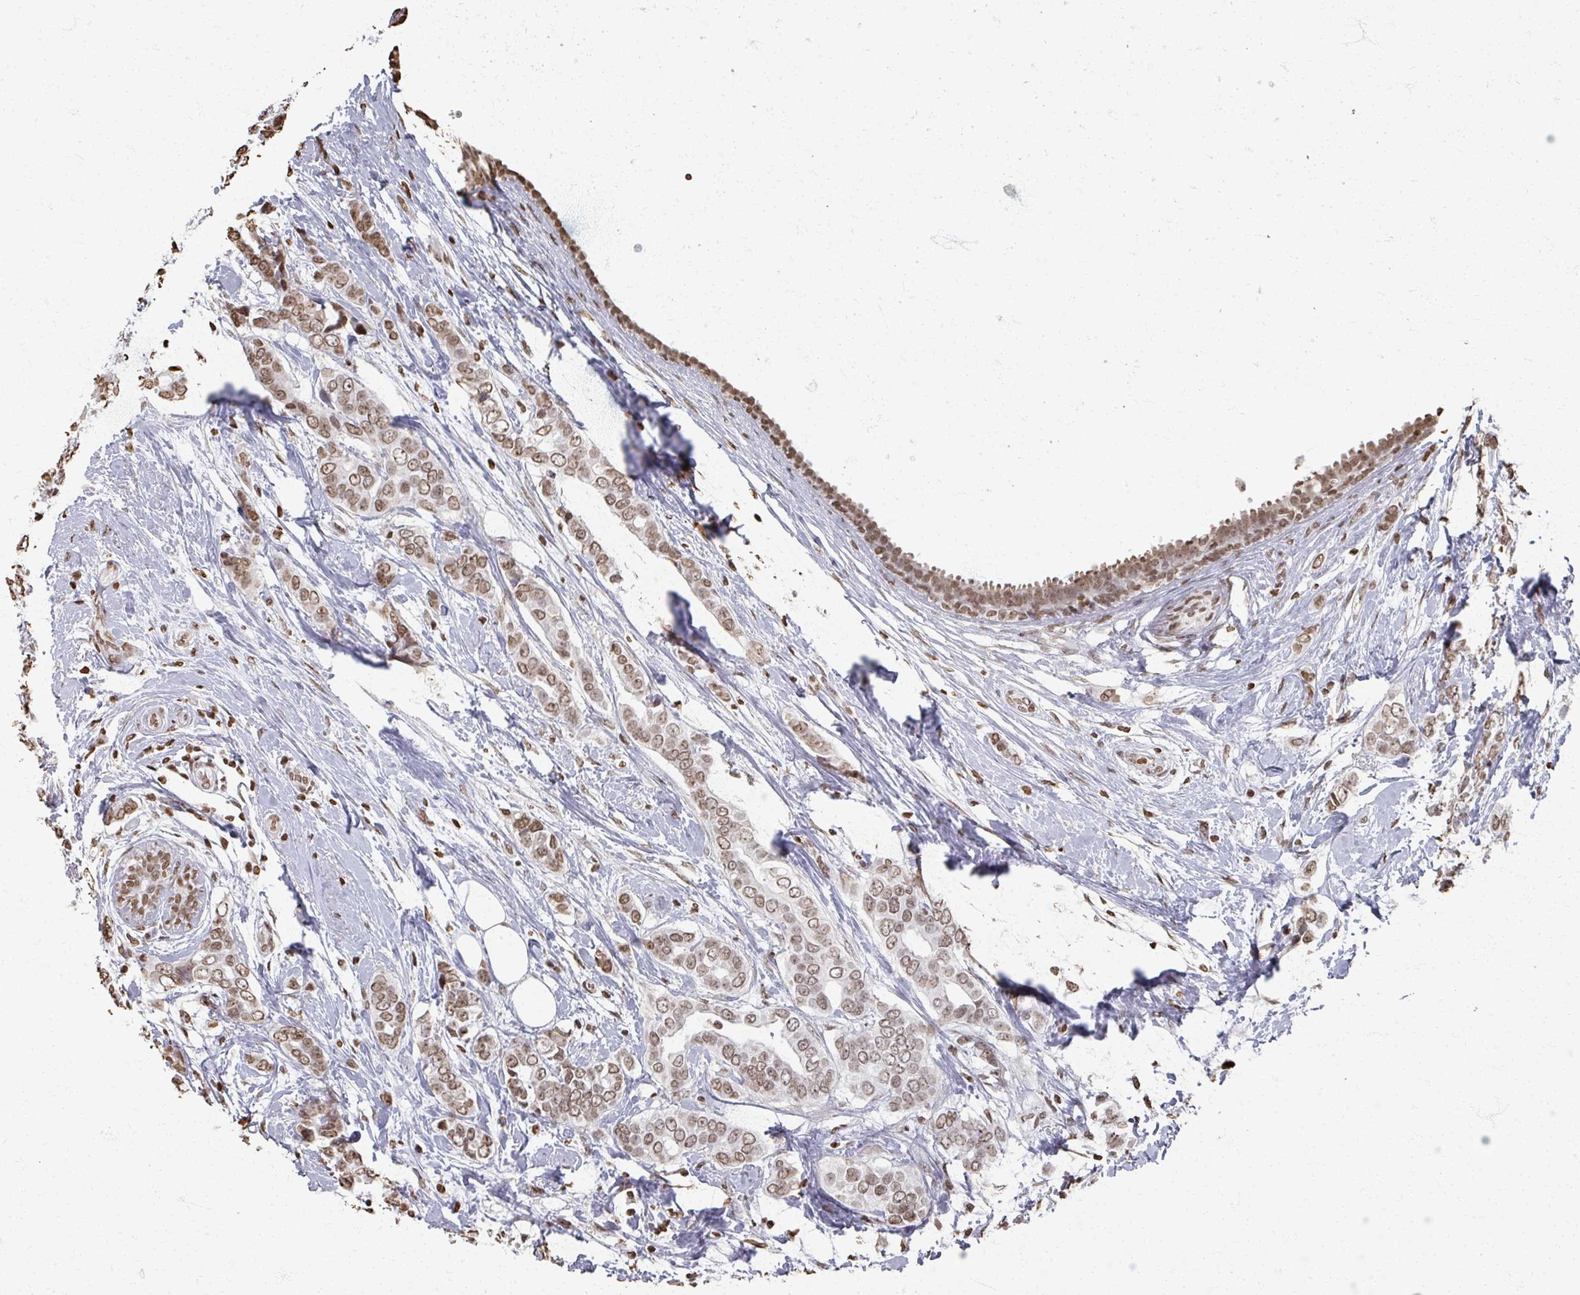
{"staining": {"intensity": "moderate", "quantity": ">75%", "location": "nuclear"}, "tissue": "breast cancer", "cell_type": "Tumor cells", "image_type": "cancer", "snomed": [{"axis": "morphology", "description": "Lobular carcinoma"}, {"axis": "topography", "description": "Breast"}], "caption": "Breast cancer (lobular carcinoma) stained for a protein shows moderate nuclear positivity in tumor cells.", "gene": "DCUN1D5", "patient": {"sex": "female", "age": 51}}